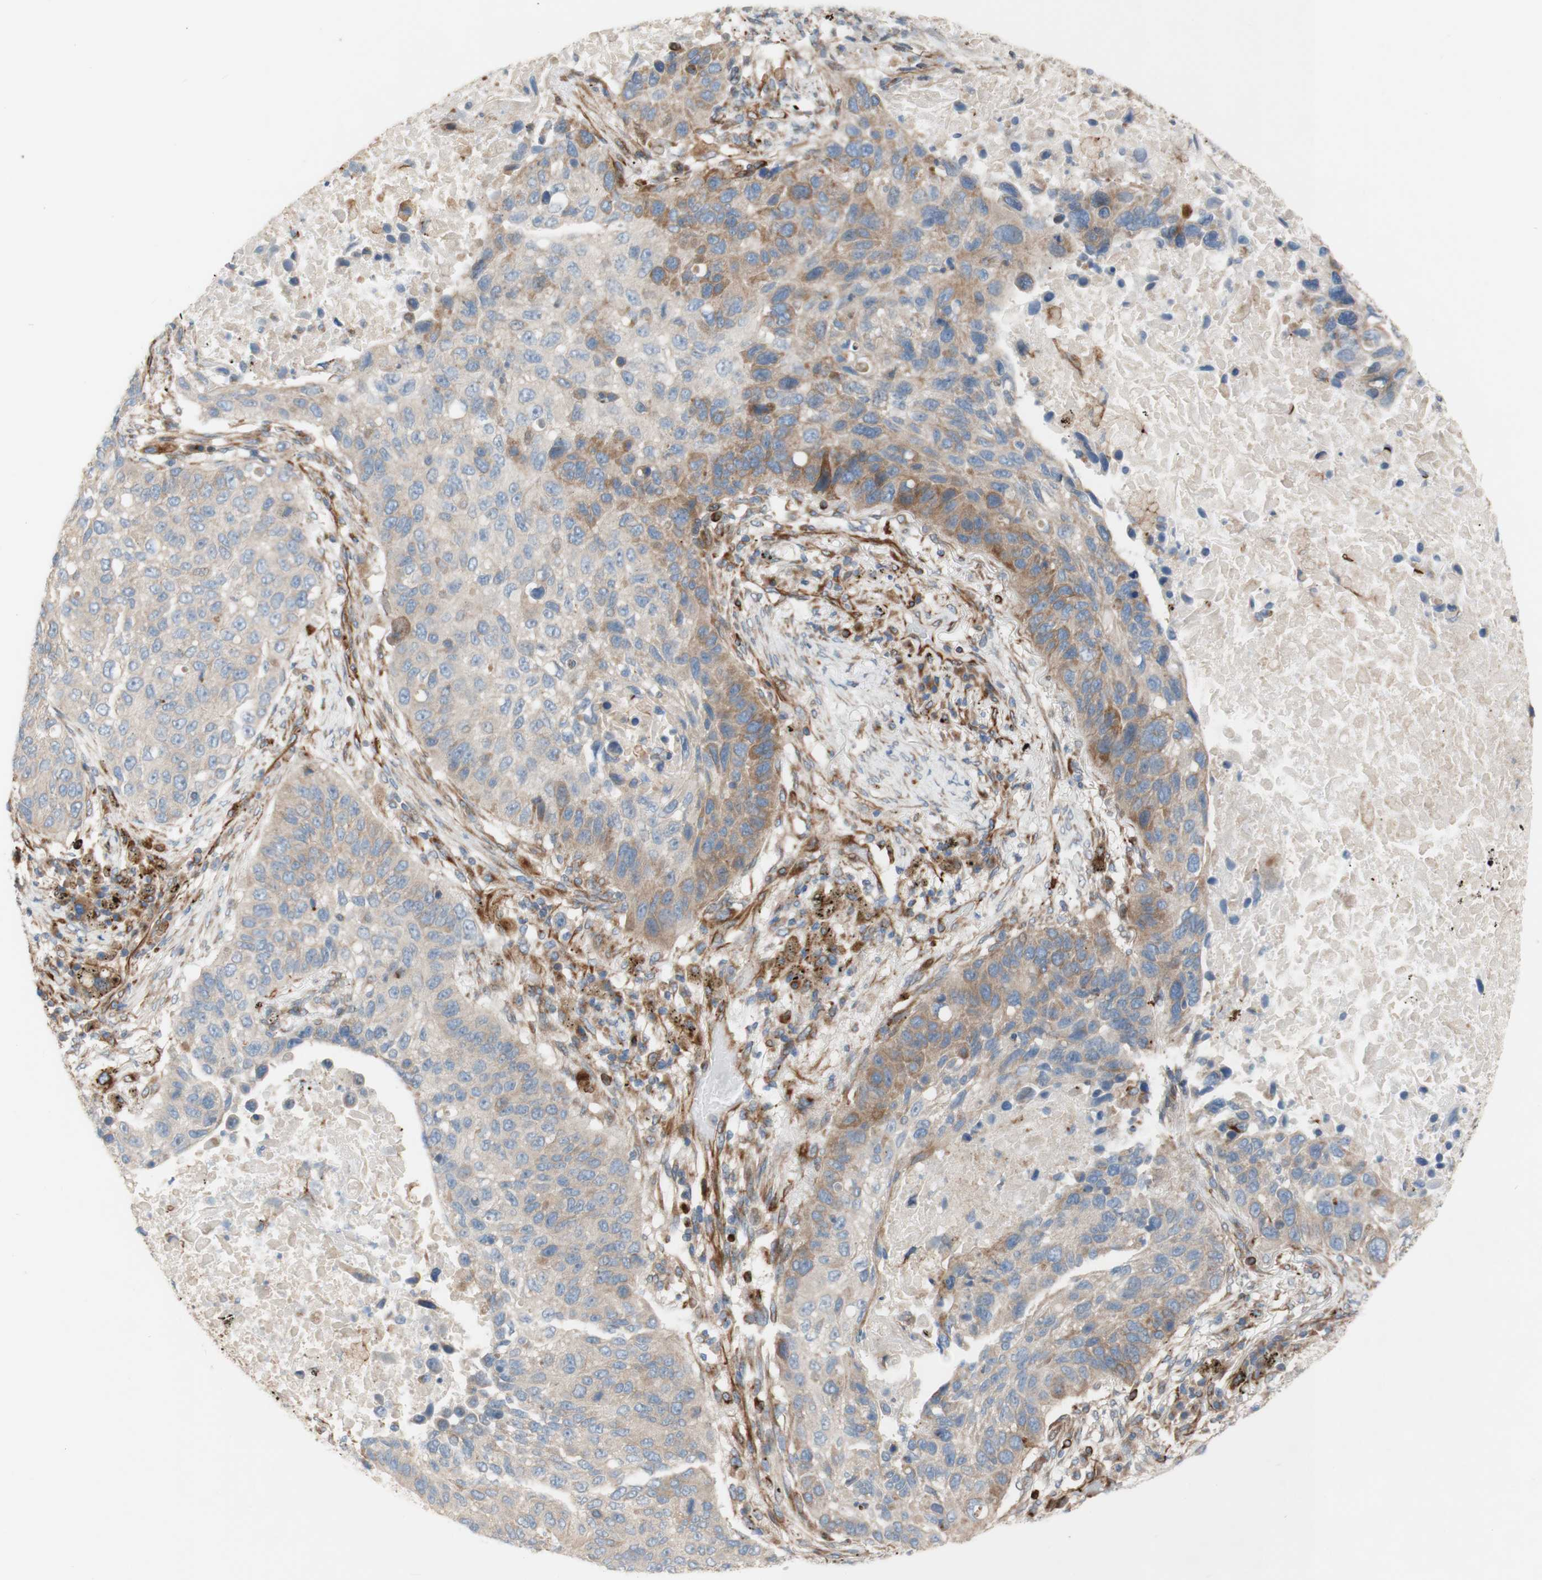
{"staining": {"intensity": "weak", "quantity": ">75%", "location": "cytoplasmic/membranous"}, "tissue": "lung cancer", "cell_type": "Tumor cells", "image_type": "cancer", "snomed": [{"axis": "morphology", "description": "Squamous cell carcinoma, NOS"}, {"axis": "topography", "description": "Lung"}], "caption": "This photomicrograph displays lung squamous cell carcinoma stained with immunohistochemistry to label a protein in brown. The cytoplasmic/membranous of tumor cells show weak positivity for the protein. Nuclei are counter-stained blue.", "gene": "C1orf43", "patient": {"sex": "male", "age": 57}}